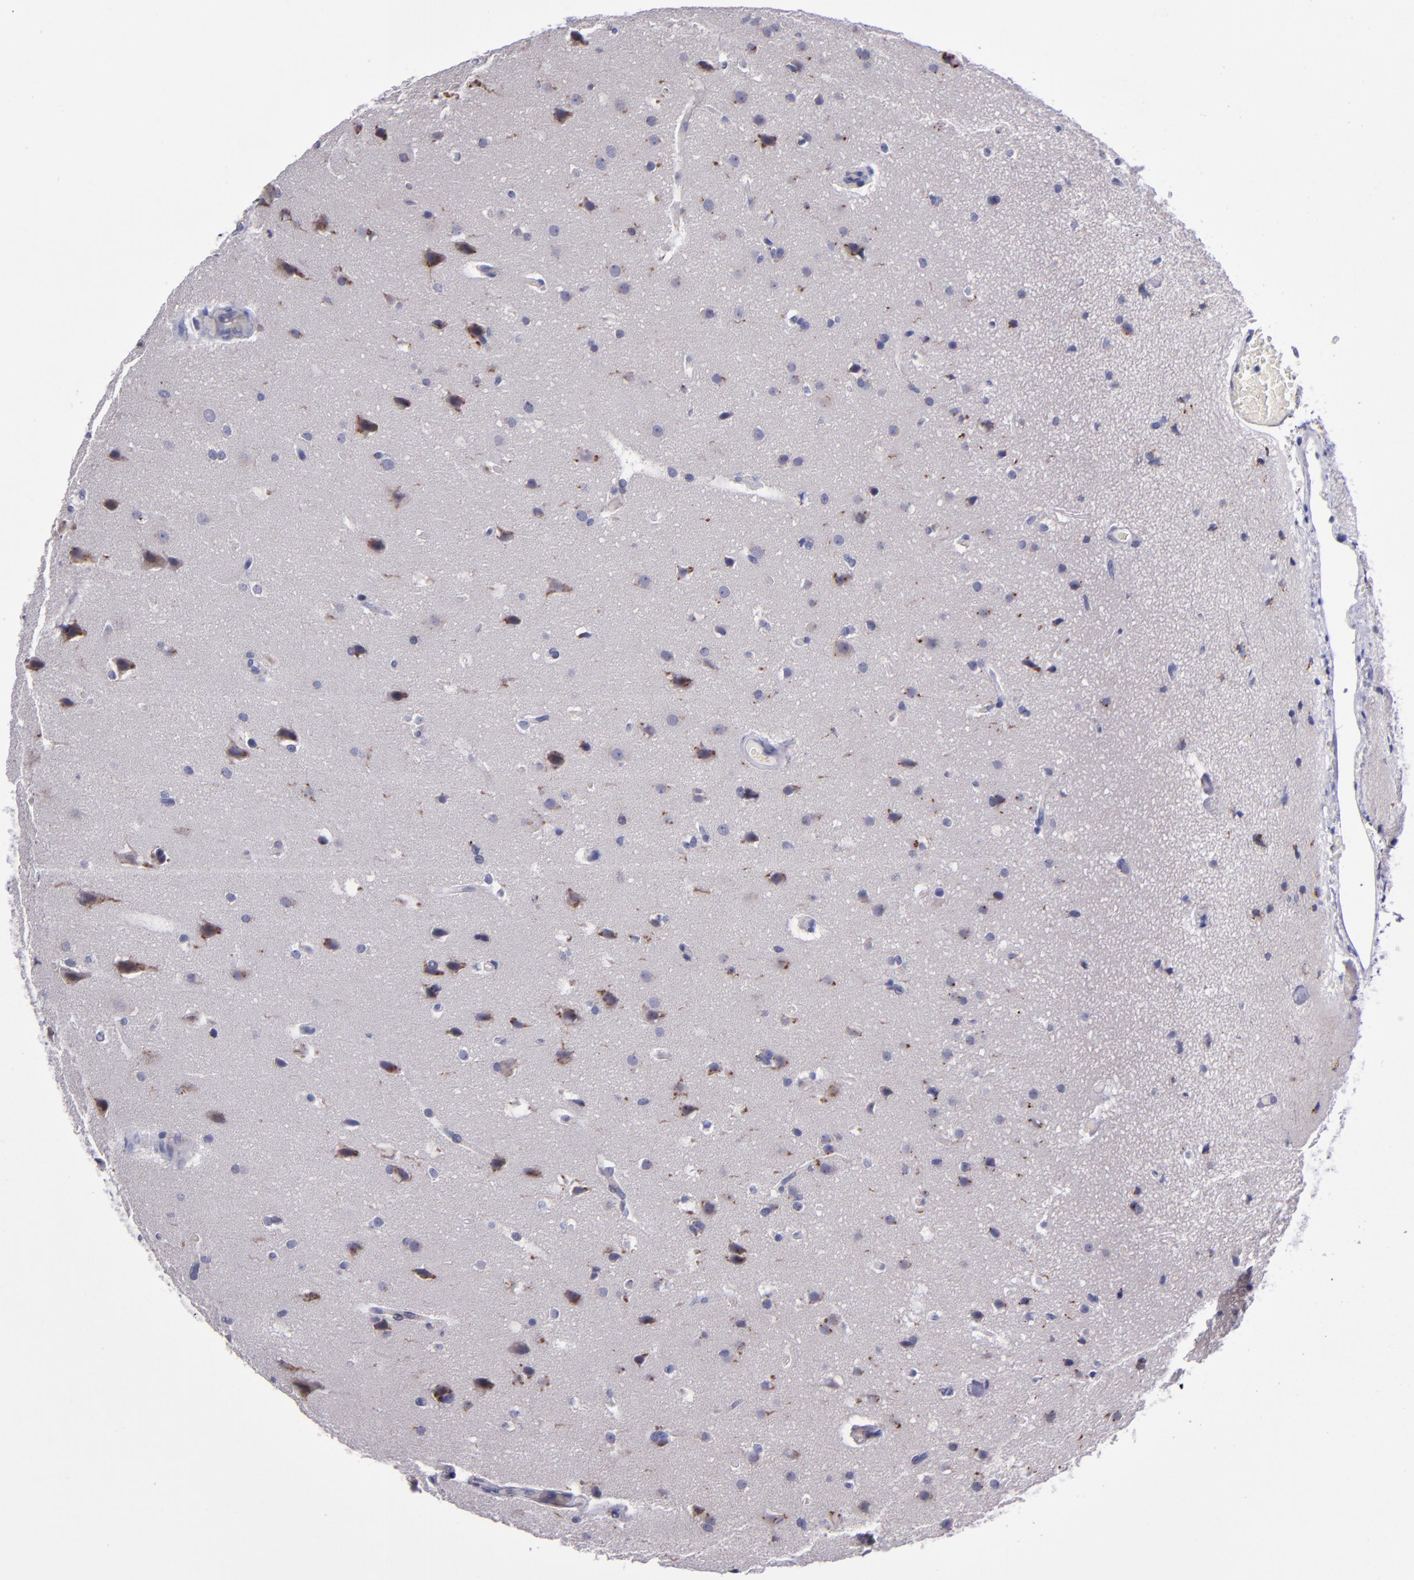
{"staining": {"intensity": "moderate", "quantity": "25%-75%", "location": "cytoplasmic/membranous"}, "tissue": "glioma", "cell_type": "Tumor cells", "image_type": "cancer", "snomed": [{"axis": "morphology", "description": "Glioma, malignant, Low grade"}, {"axis": "topography", "description": "Cerebral cortex"}], "caption": "Glioma tissue reveals moderate cytoplasmic/membranous staining in approximately 25%-75% of tumor cells (DAB = brown stain, brightfield microscopy at high magnification).", "gene": "RAB41", "patient": {"sex": "female", "age": 47}}